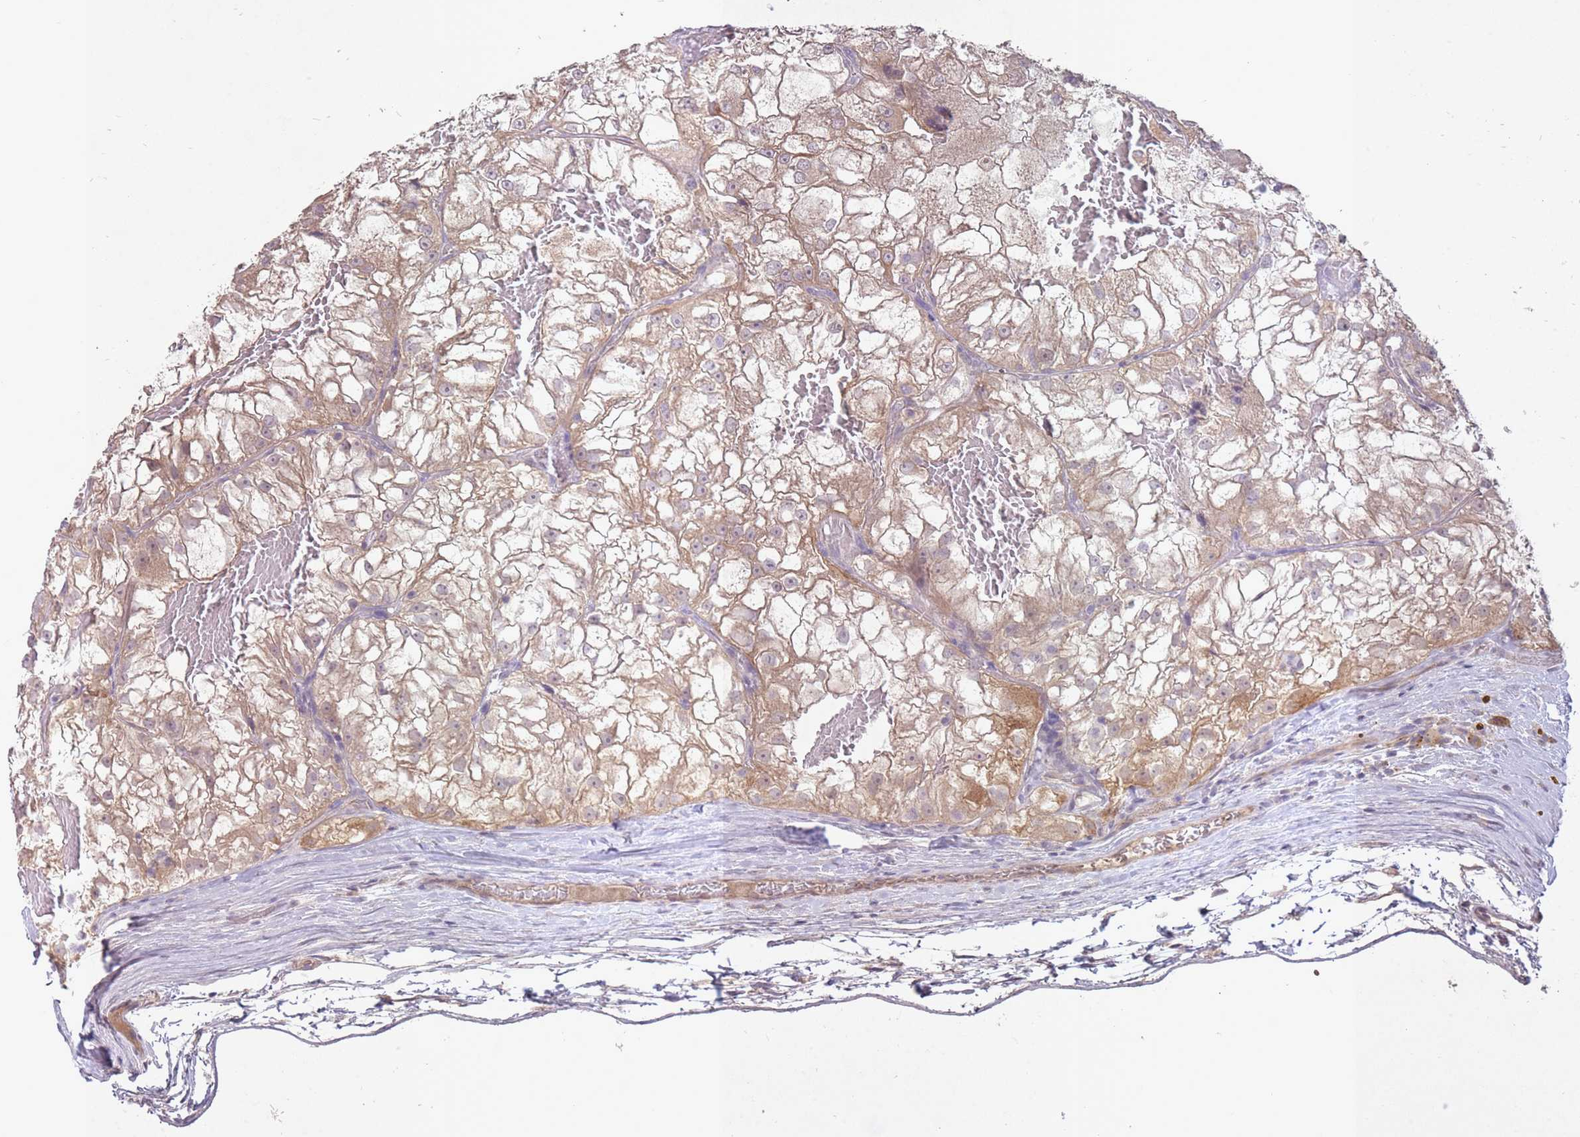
{"staining": {"intensity": "moderate", "quantity": "25%-75%", "location": "cytoplasmic/membranous"}, "tissue": "renal cancer", "cell_type": "Tumor cells", "image_type": "cancer", "snomed": [{"axis": "morphology", "description": "Adenocarcinoma, NOS"}, {"axis": "topography", "description": "Kidney"}], "caption": "This image shows immunohistochemistry staining of human renal adenocarcinoma, with medium moderate cytoplasmic/membranous staining in about 25%-75% of tumor cells.", "gene": "LRATD2", "patient": {"sex": "female", "age": 72}}